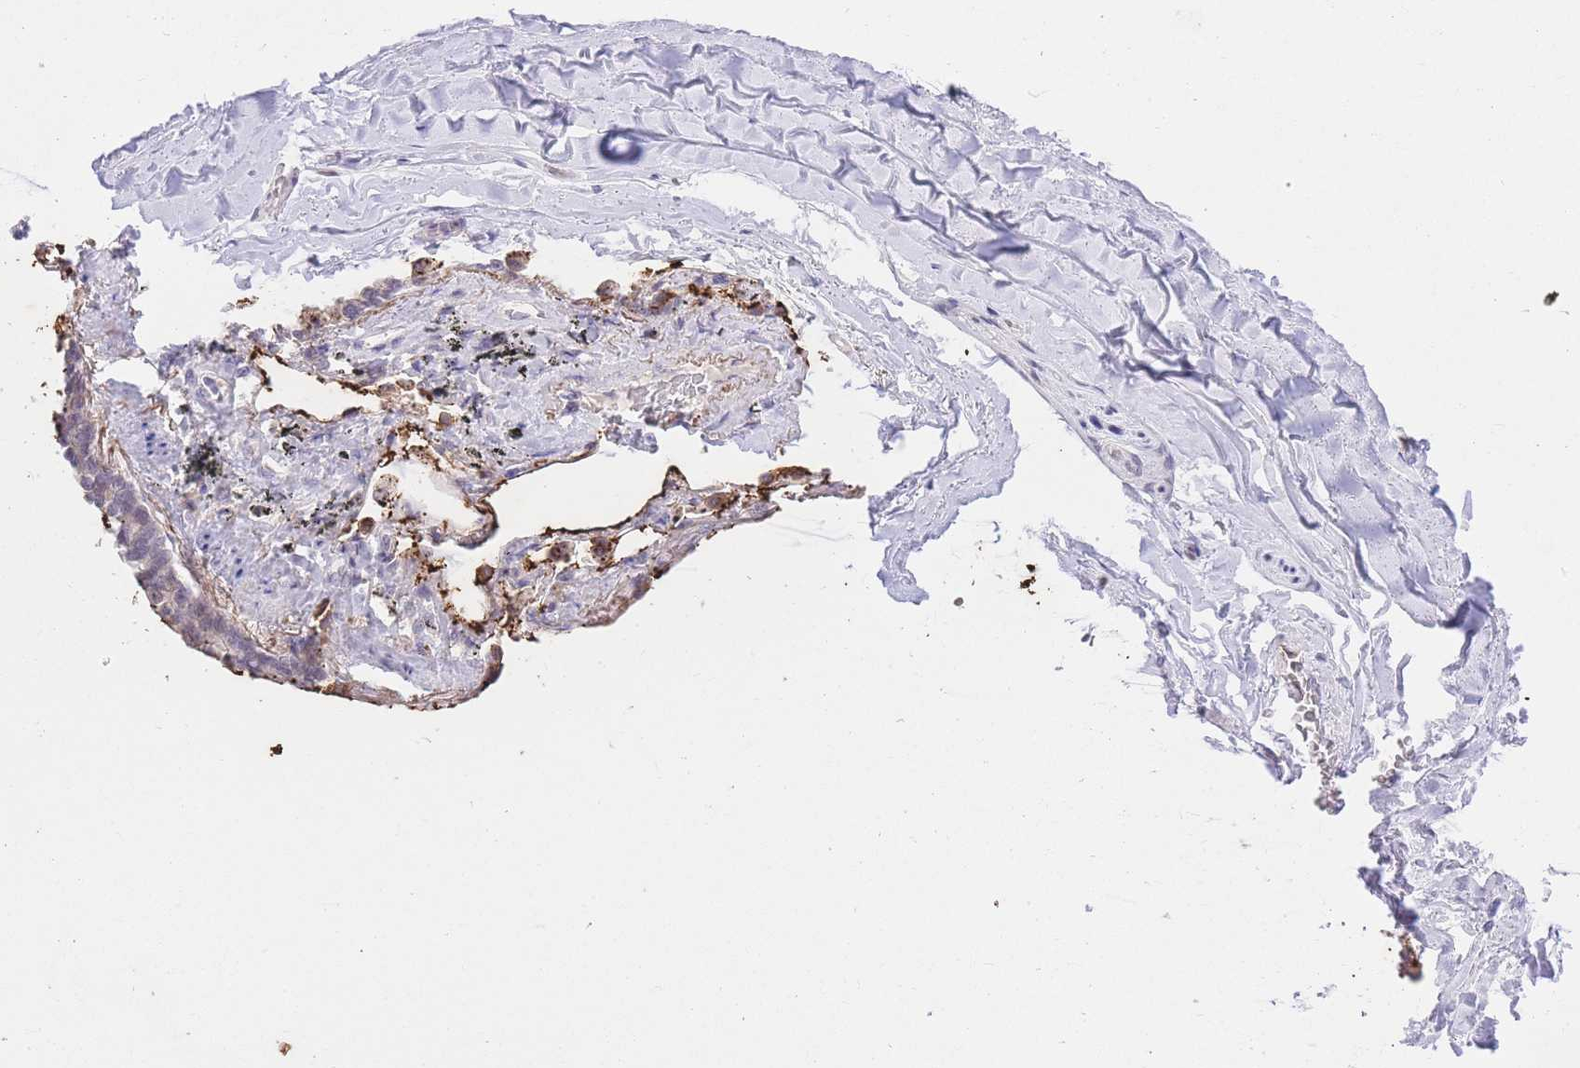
{"staining": {"intensity": "negative", "quantity": "none", "location": "none"}, "tissue": "adipose tissue", "cell_type": "Adipocytes", "image_type": "normal", "snomed": [{"axis": "morphology", "description": "Normal tissue, NOS"}, {"axis": "topography", "description": "Lymph node"}, {"axis": "topography", "description": "Bronchus"}], "caption": "Immunohistochemistry (IHC) photomicrograph of unremarkable adipose tissue: adipose tissue stained with DAB reveals no significant protein positivity in adipocytes.", "gene": "UBXN7", "patient": {"sex": "male", "age": 63}}